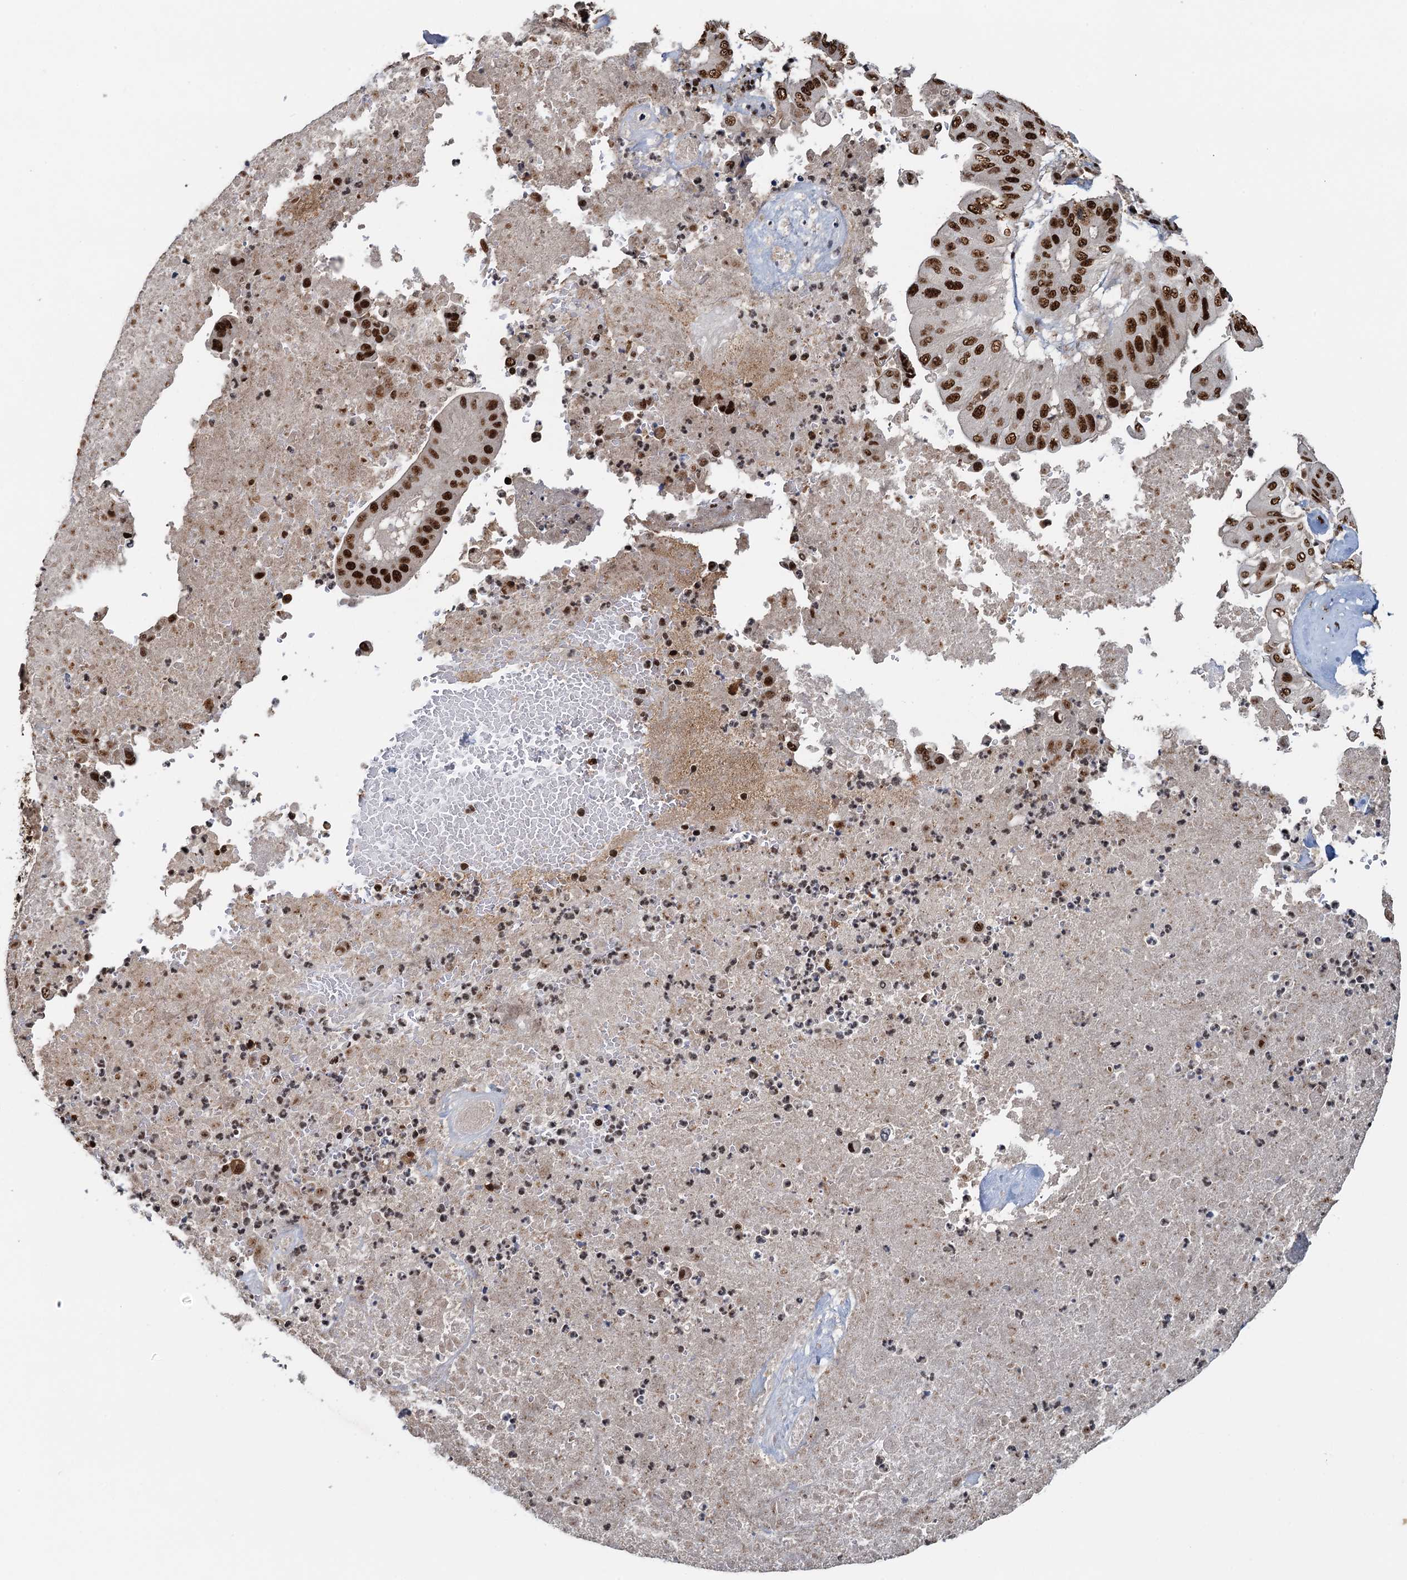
{"staining": {"intensity": "strong", "quantity": ">75%", "location": "nuclear"}, "tissue": "pancreatic cancer", "cell_type": "Tumor cells", "image_type": "cancer", "snomed": [{"axis": "morphology", "description": "Adenocarcinoma, NOS"}, {"axis": "topography", "description": "Pancreas"}], "caption": "High-power microscopy captured an IHC histopathology image of pancreatic cancer, revealing strong nuclear staining in about >75% of tumor cells.", "gene": "ZC3H18", "patient": {"sex": "female", "age": 77}}